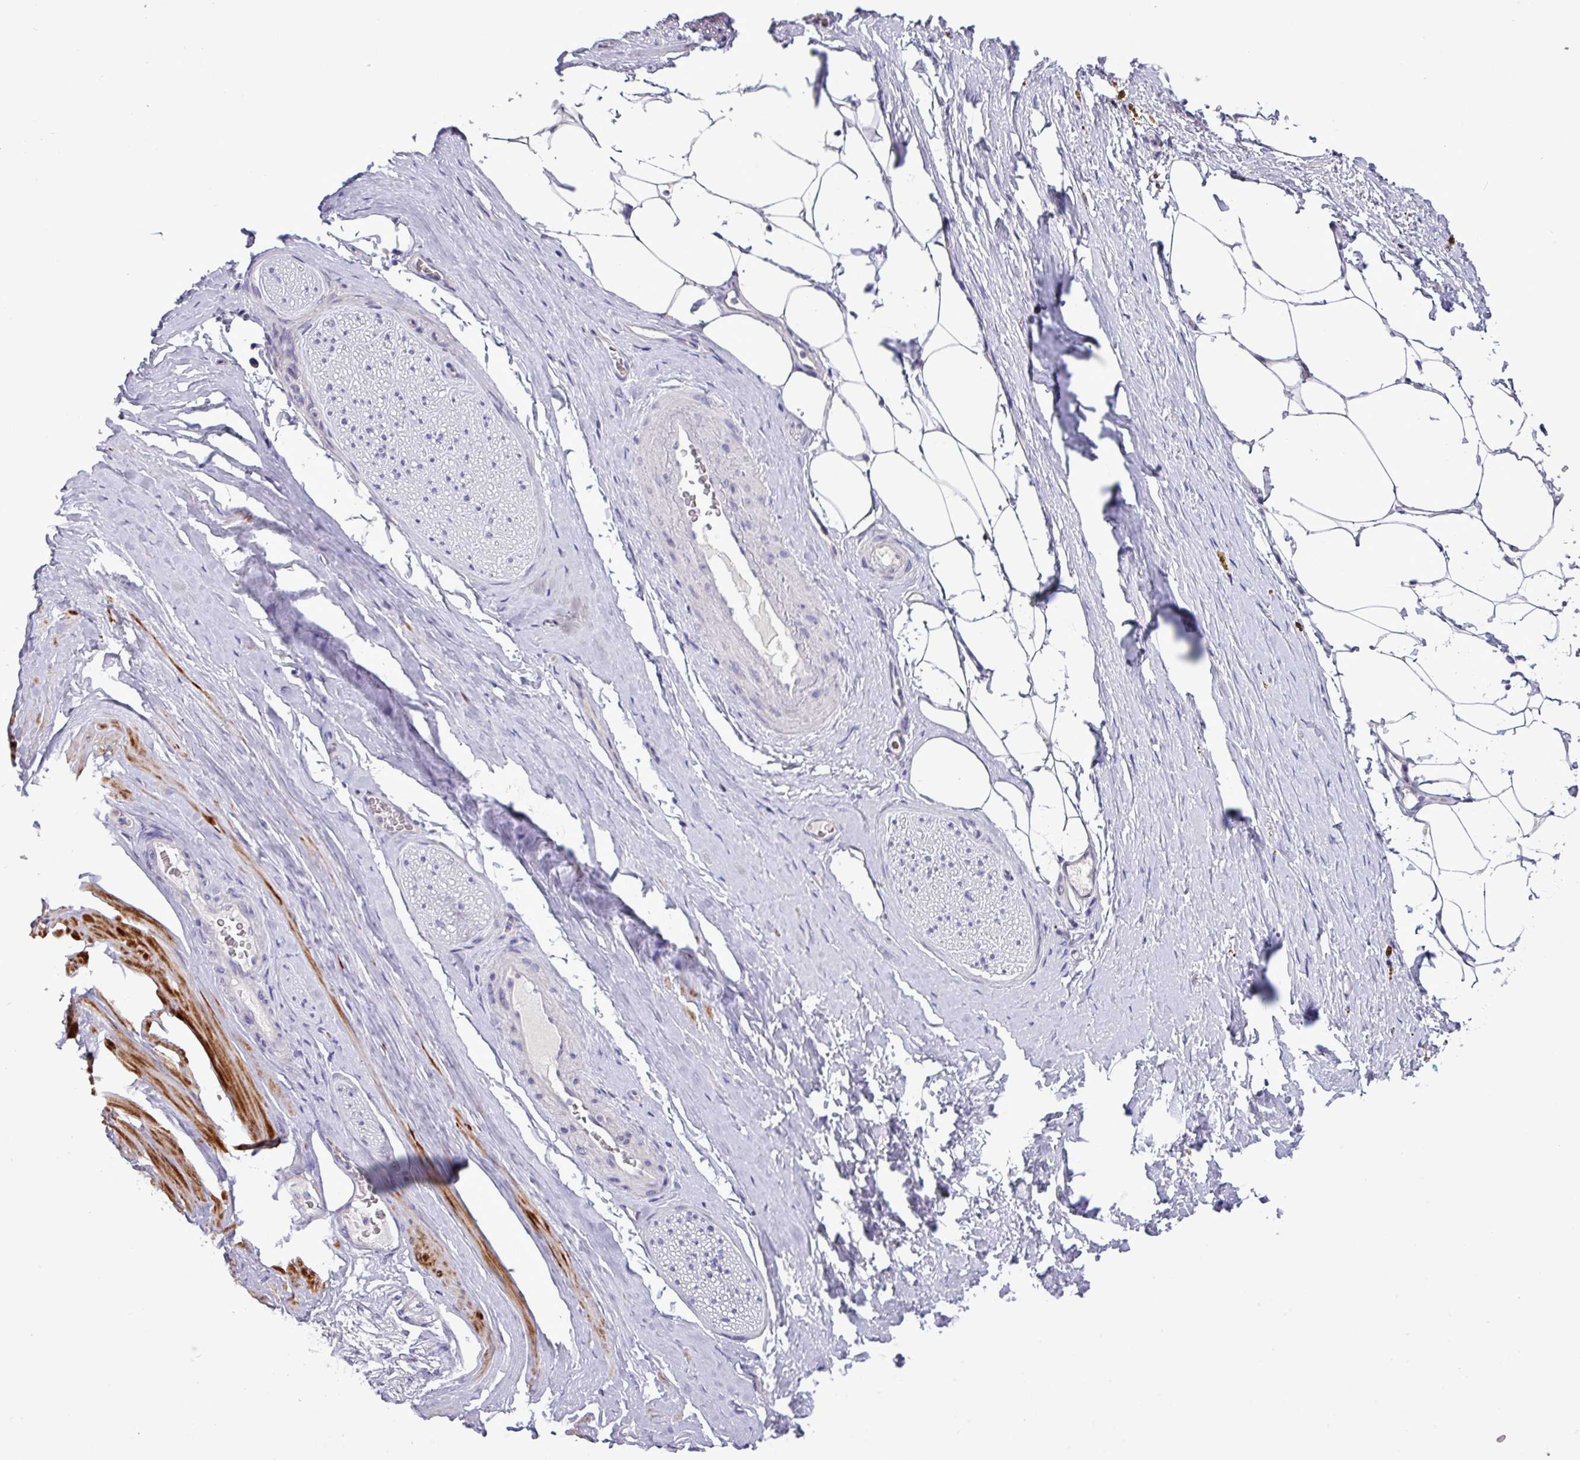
{"staining": {"intensity": "negative", "quantity": "none", "location": "none"}, "tissue": "adipose tissue", "cell_type": "Adipocytes", "image_type": "normal", "snomed": [{"axis": "morphology", "description": "Normal tissue, NOS"}, {"axis": "morphology", "description": "Adenocarcinoma, High grade"}, {"axis": "topography", "description": "Prostate"}, {"axis": "topography", "description": "Peripheral nerve tissue"}], "caption": "DAB (3,3'-diaminobenzidine) immunohistochemical staining of normal human adipose tissue exhibits no significant expression in adipocytes.", "gene": "RIPPLY1", "patient": {"sex": "male", "age": 68}}